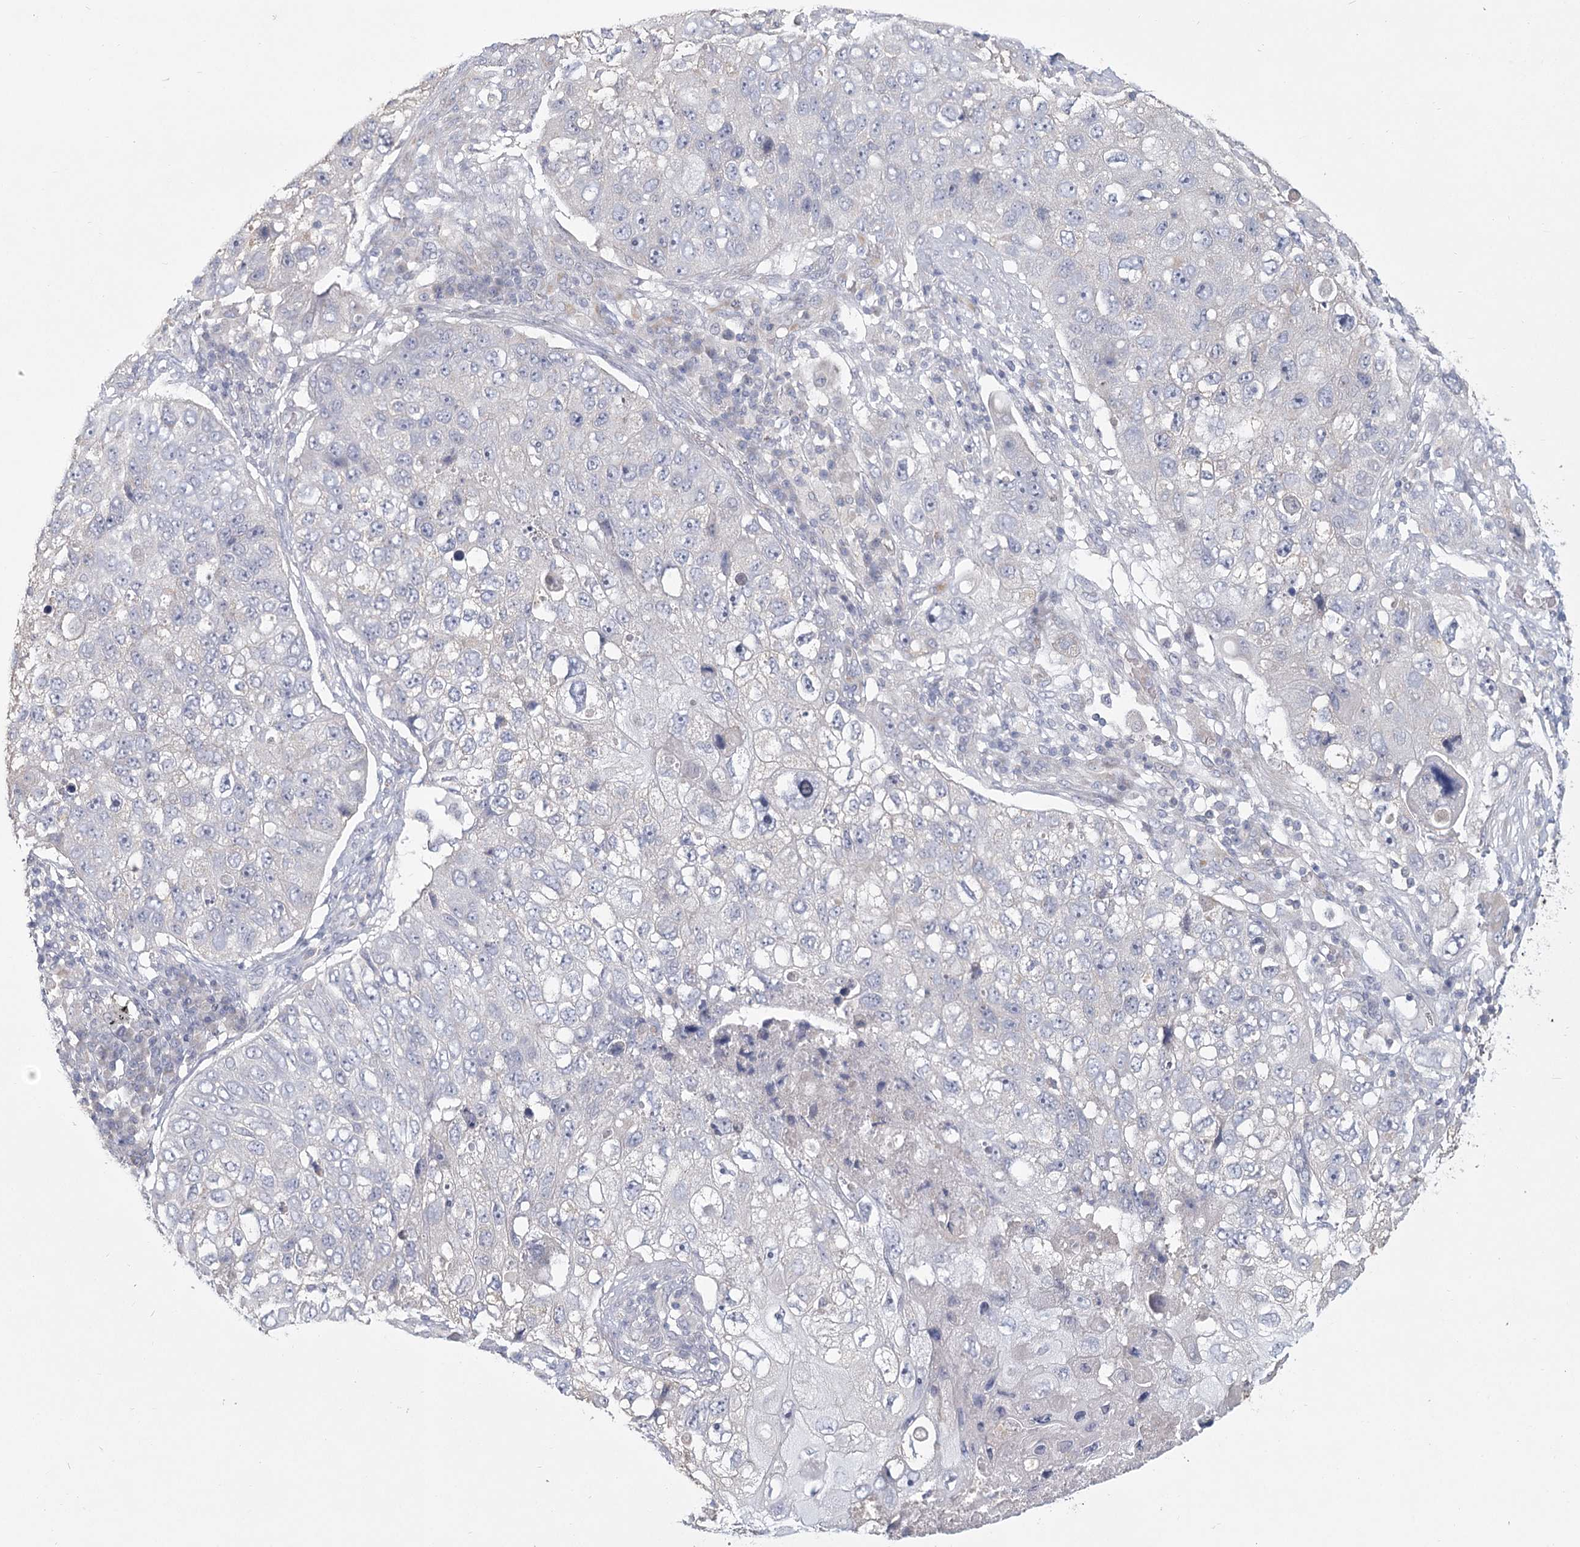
{"staining": {"intensity": "negative", "quantity": "none", "location": "none"}, "tissue": "lung cancer", "cell_type": "Tumor cells", "image_type": "cancer", "snomed": [{"axis": "morphology", "description": "Squamous cell carcinoma, NOS"}, {"axis": "topography", "description": "Lung"}], "caption": "IHC histopathology image of neoplastic tissue: squamous cell carcinoma (lung) stained with DAB (3,3'-diaminobenzidine) exhibits no significant protein expression in tumor cells.", "gene": "CNTLN", "patient": {"sex": "male", "age": 61}}